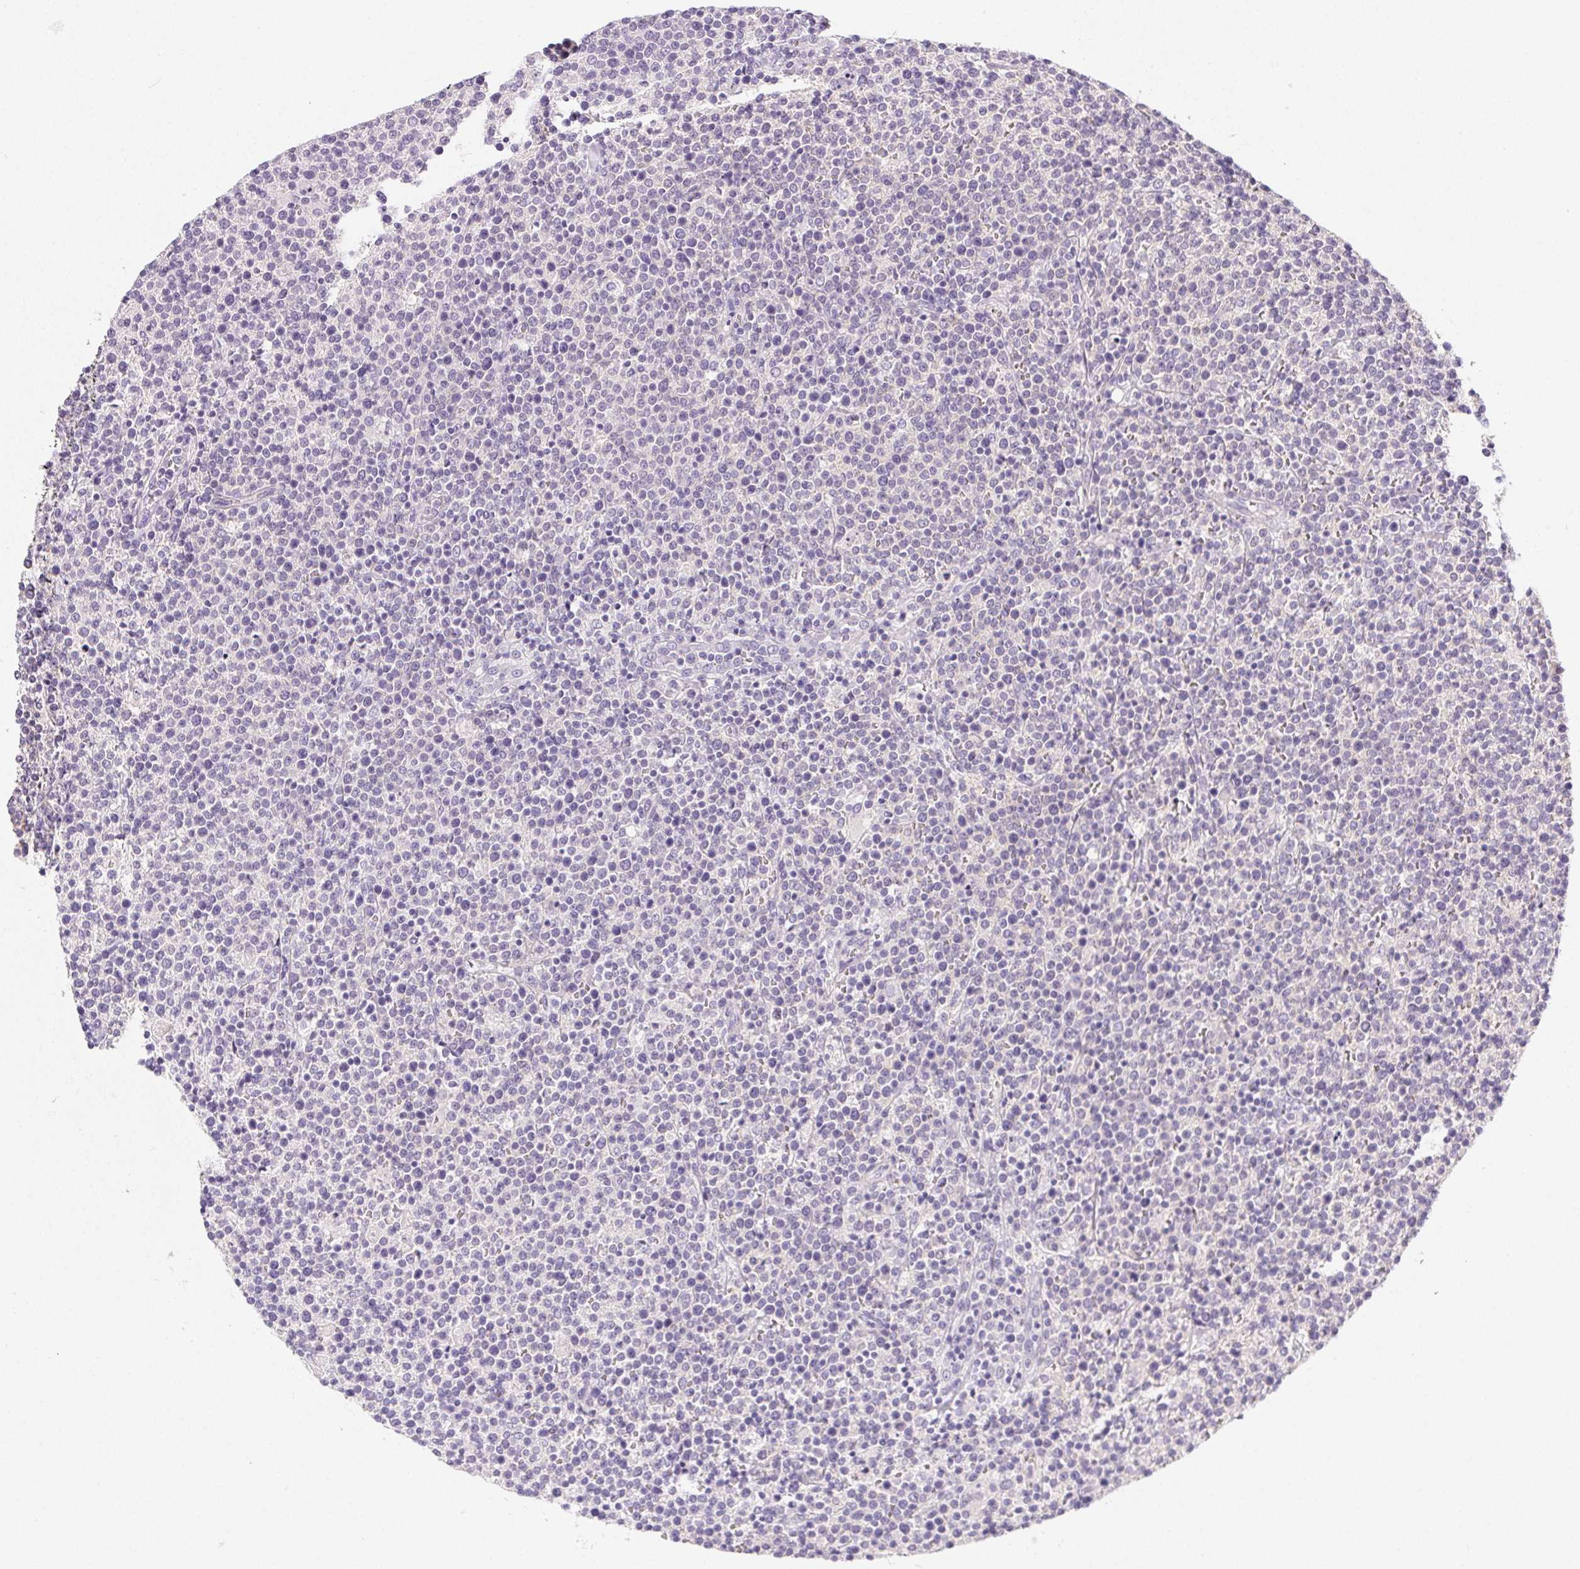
{"staining": {"intensity": "negative", "quantity": "none", "location": "none"}, "tissue": "lymphoma", "cell_type": "Tumor cells", "image_type": "cancer", "snomed": [{"axis": "morphology", "description": "Malignant lymphoma, non-Hodgkin's type, High grade"}, {"axis": "topography", "description": "Lymph node"}], "caption": "There is no significant staining in tumor cells of malignant lymphoma, non-Hodgkin's type (high-grade). (Brightfield microscopy of DAB (3,3'-diaminobenzidine) immunohistochemistry at high magnification).", "gene": "SLC17A7", "patient": {"sex": "male", "age": 61}}